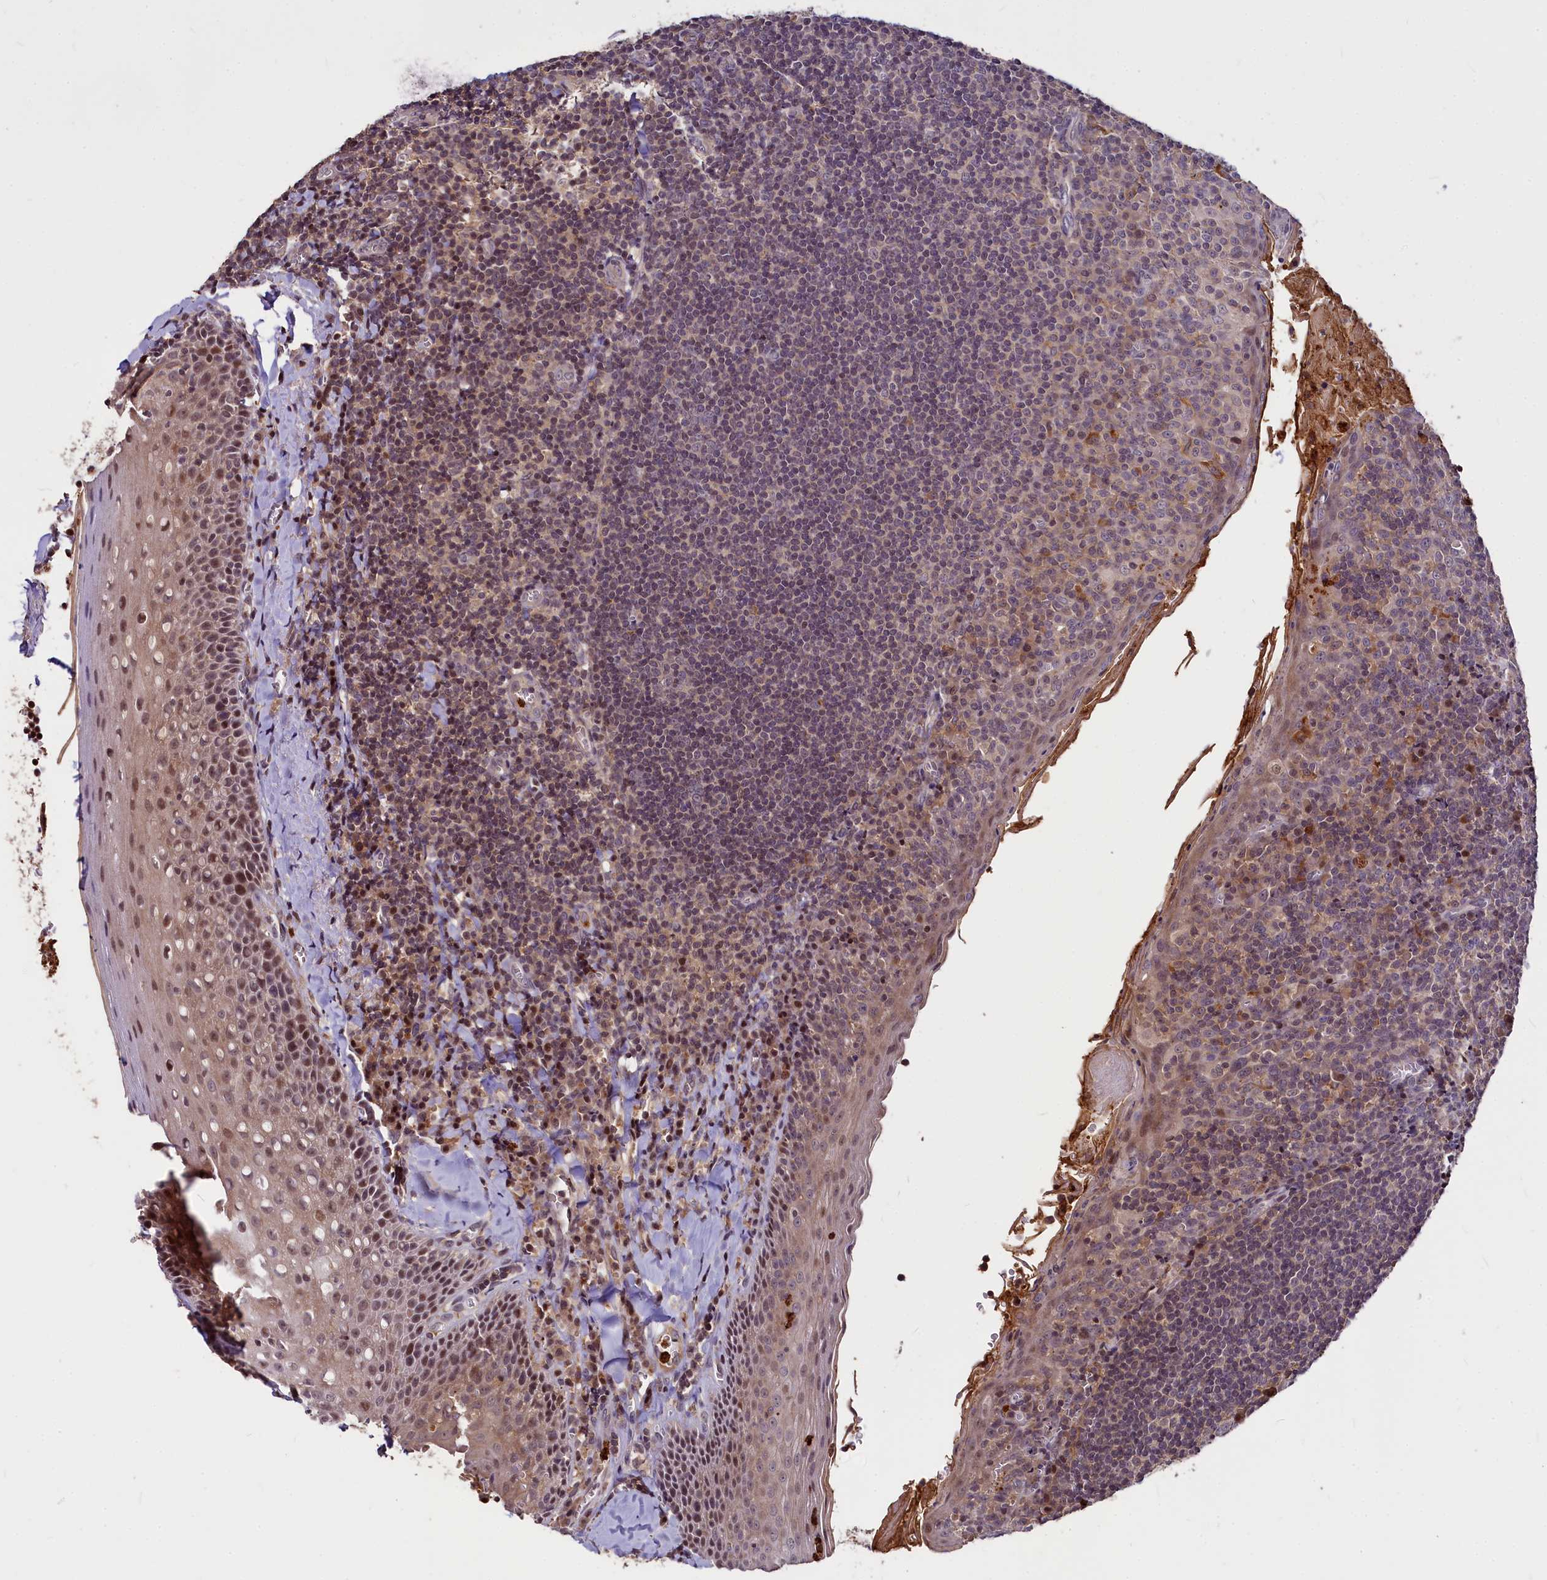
{"staining": {"intensity": "negative", "quantity": "none", "location": "none"}, "tissue": "tonsil", "cell_type": "Germinal center cells", "image_type": "normal", "snomed": [{"axis": "morphology", "description": "Normal tissue, NOS"}, {"axis": "topography", "description": "Tonsil"}], "caption": "IHC of normal tonsil reveals no staining in germinal center cells. (DAB immunohistochemistry (IHC) visualized using brightfield microscopy, high magnification).", "gene": "ATG101", "patient": {"sex": "male", "age": 27}}